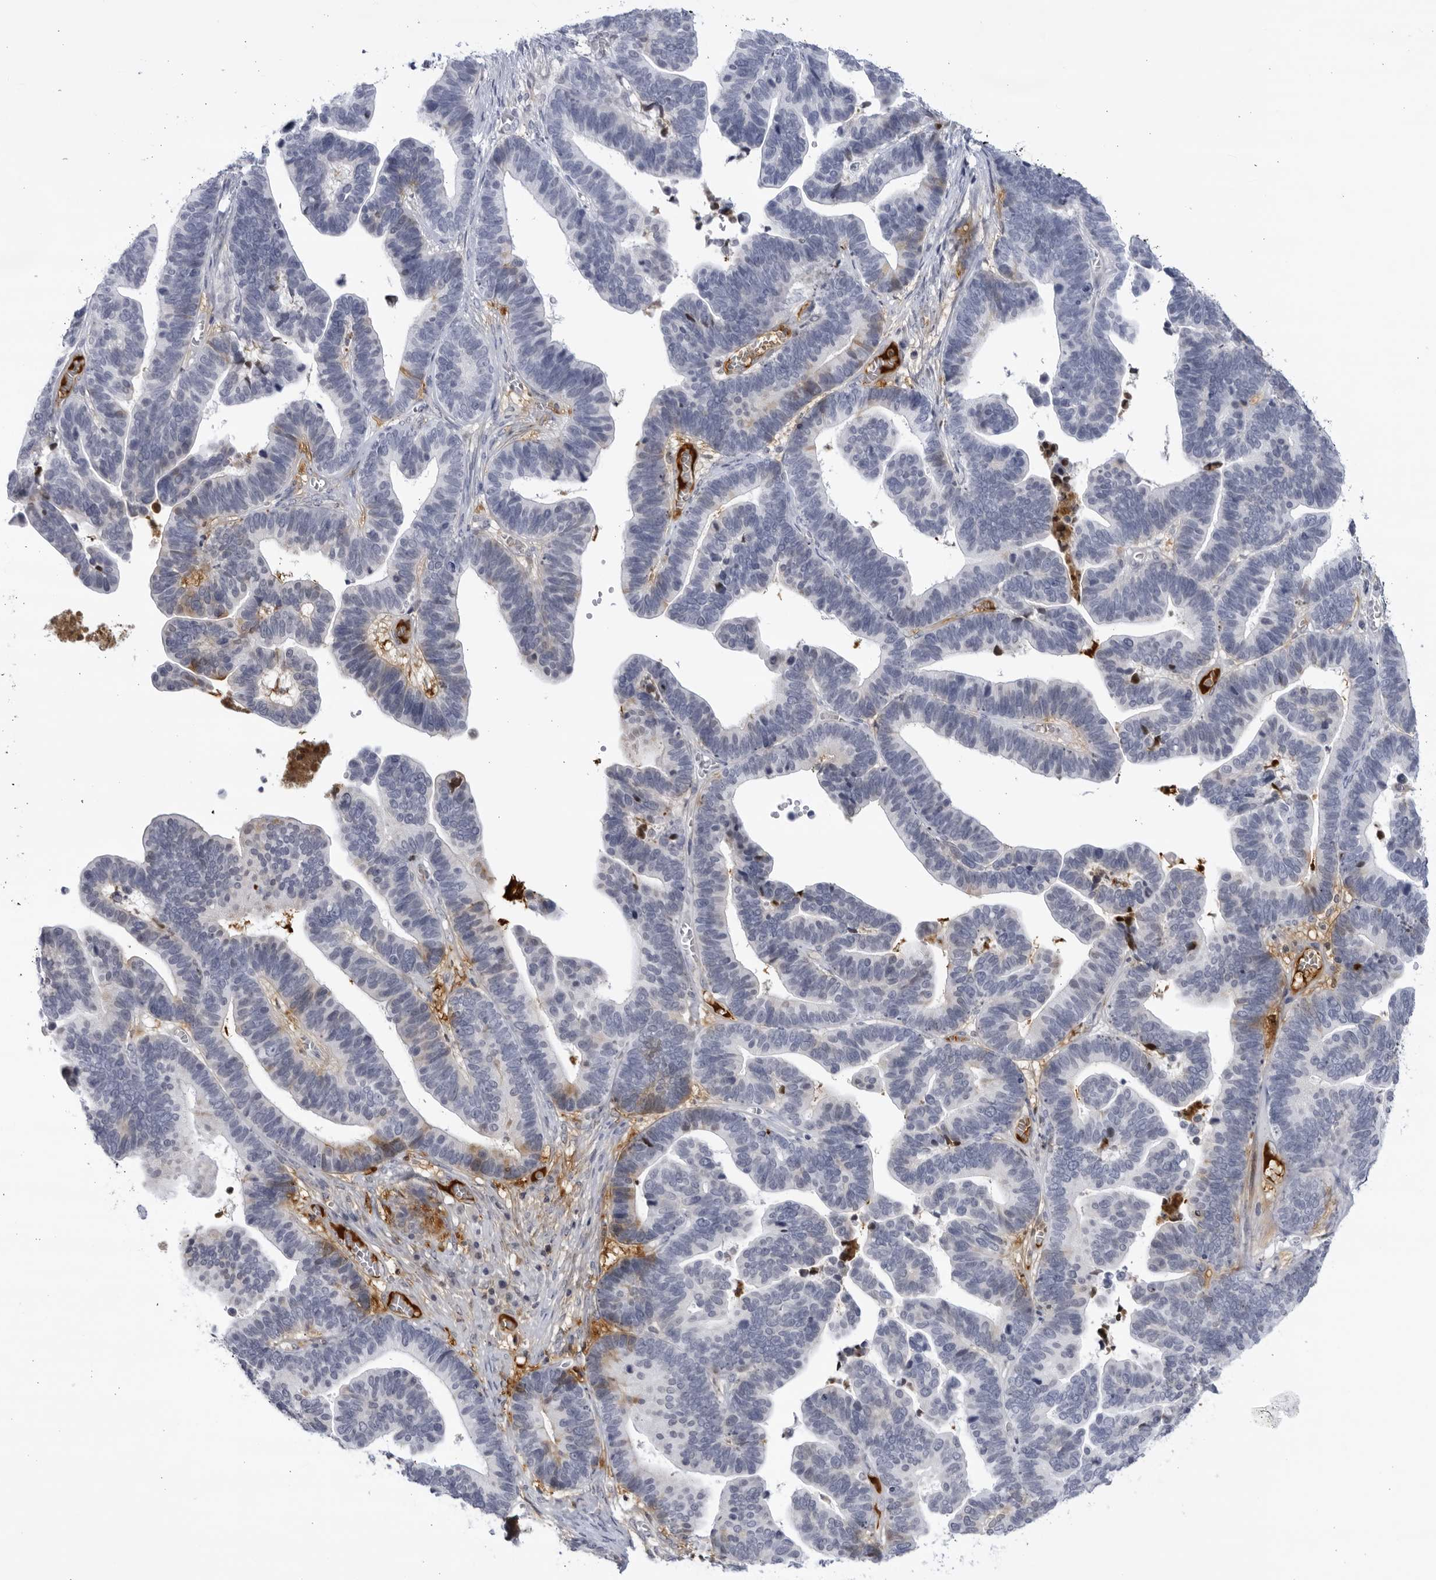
{"staining": {"intensity": "weak", "quantity": "<25%", "location": "cytoplasmic/membranous"}, "tissue": "ovarian cancer", "cell_type": "Tumor cells", "image_type": "cancer", "snomed": [{"axis": "morphology", "description": "Cystadenocarcinoma, serous, NOS"}, {"axis": "topography", "description": "Ovary"}], "caption": "High magnification brightfield microscopy of serous cystadenocarcinoma (ovarian) stained with DAB (brown) and counterstained with hematoxylin (blue): tumor cells show no significant positivity.", "gene": "CNBD1", "patient": {"sex": "female", "age": 56}}